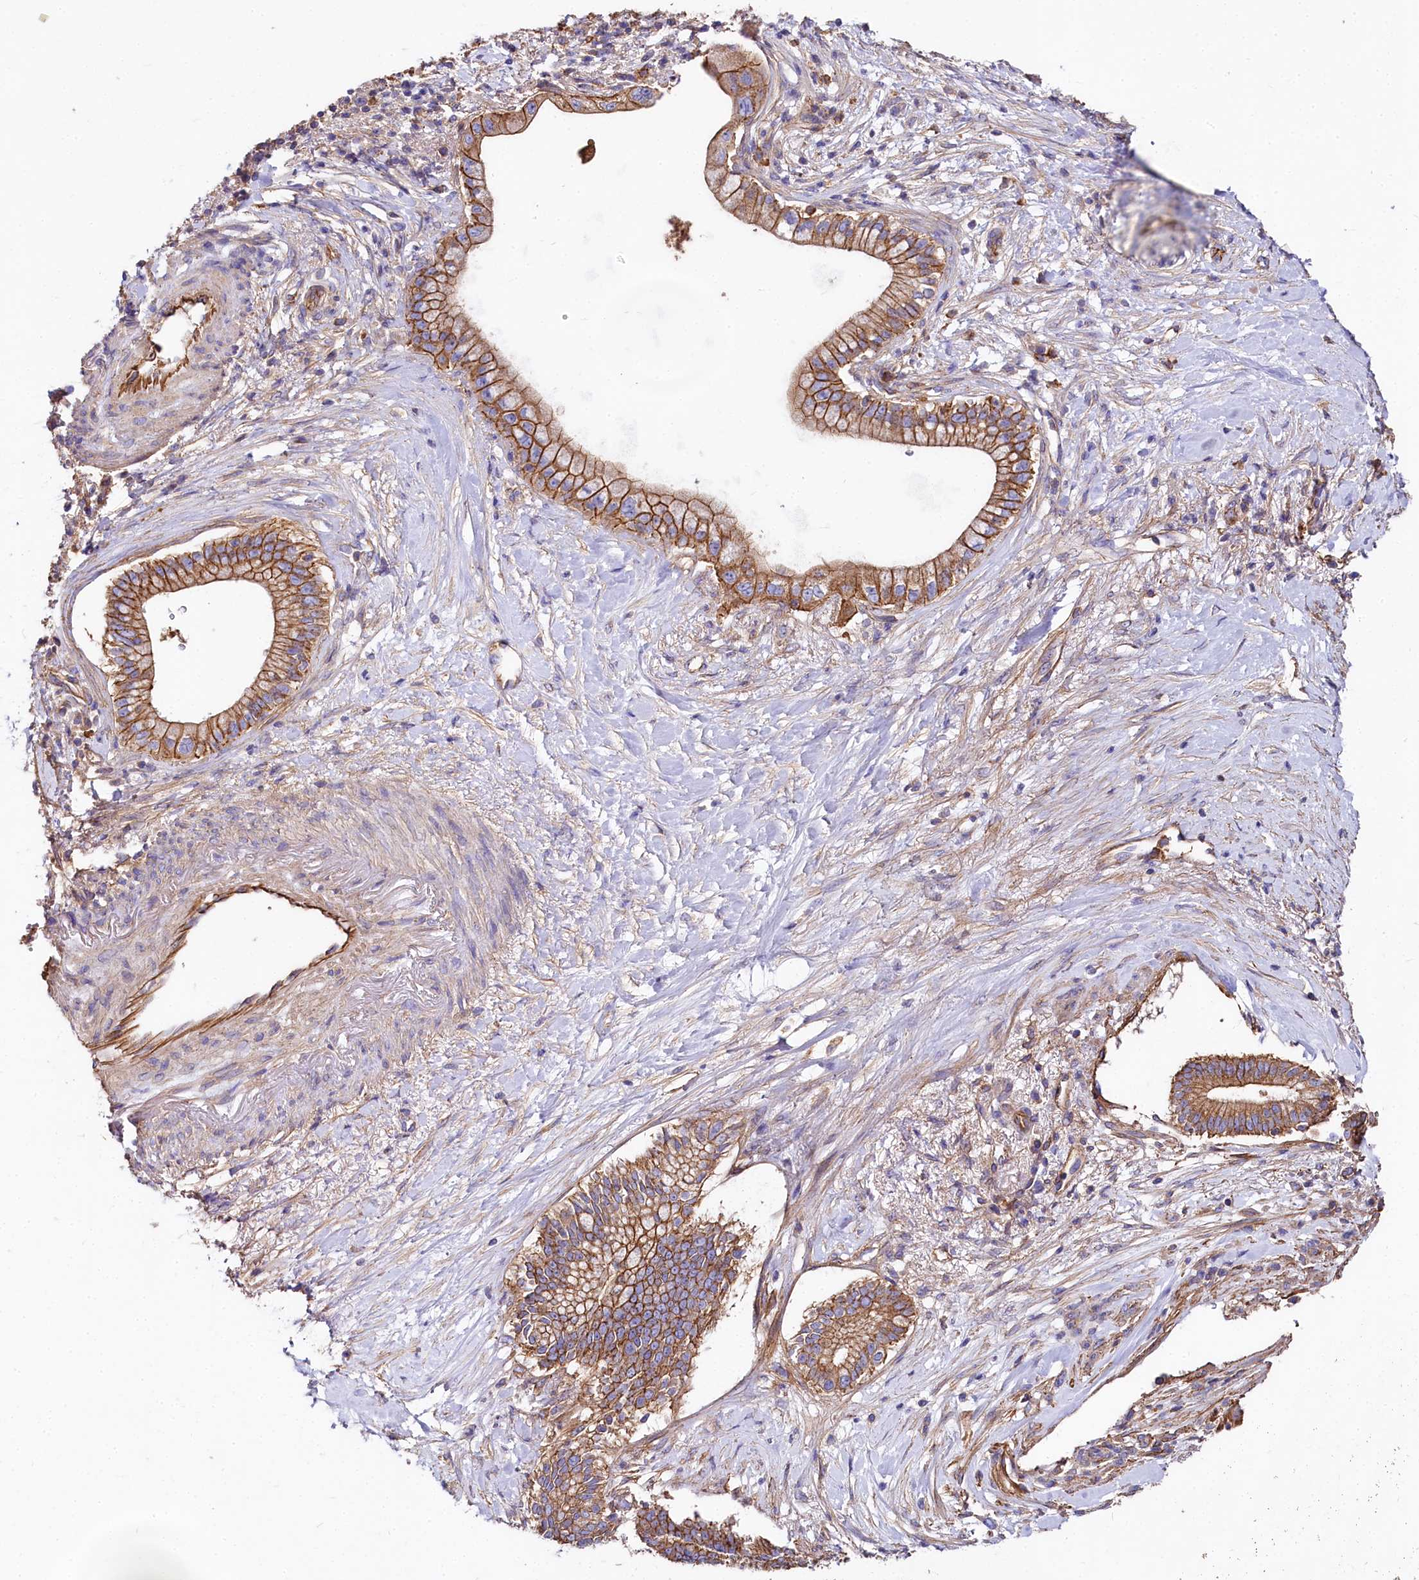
{"staining": {"intensity": "moderate", "quantity": ">75%", "location": "cytoplasmic/membranous"}, "tissue": "pancreatic cancer", "cell_type": "Tumor cells", "image_type": "cancer", "snomed": [{"axis": "morphology", "description": "Adenocarcinoma, NOS"}, {"axis": "topography", "description": "Pancreas"}], "caption": "Approximately >75% of tumor cells in human adenocarcinoma (pancreatic) demonstrate moderate cytoplasmic/membranous protein positivity as visualized by brown immunohistochemical staining.", "gene": "FCHSD2", "patient": {"sex": "male", "age": 68}}